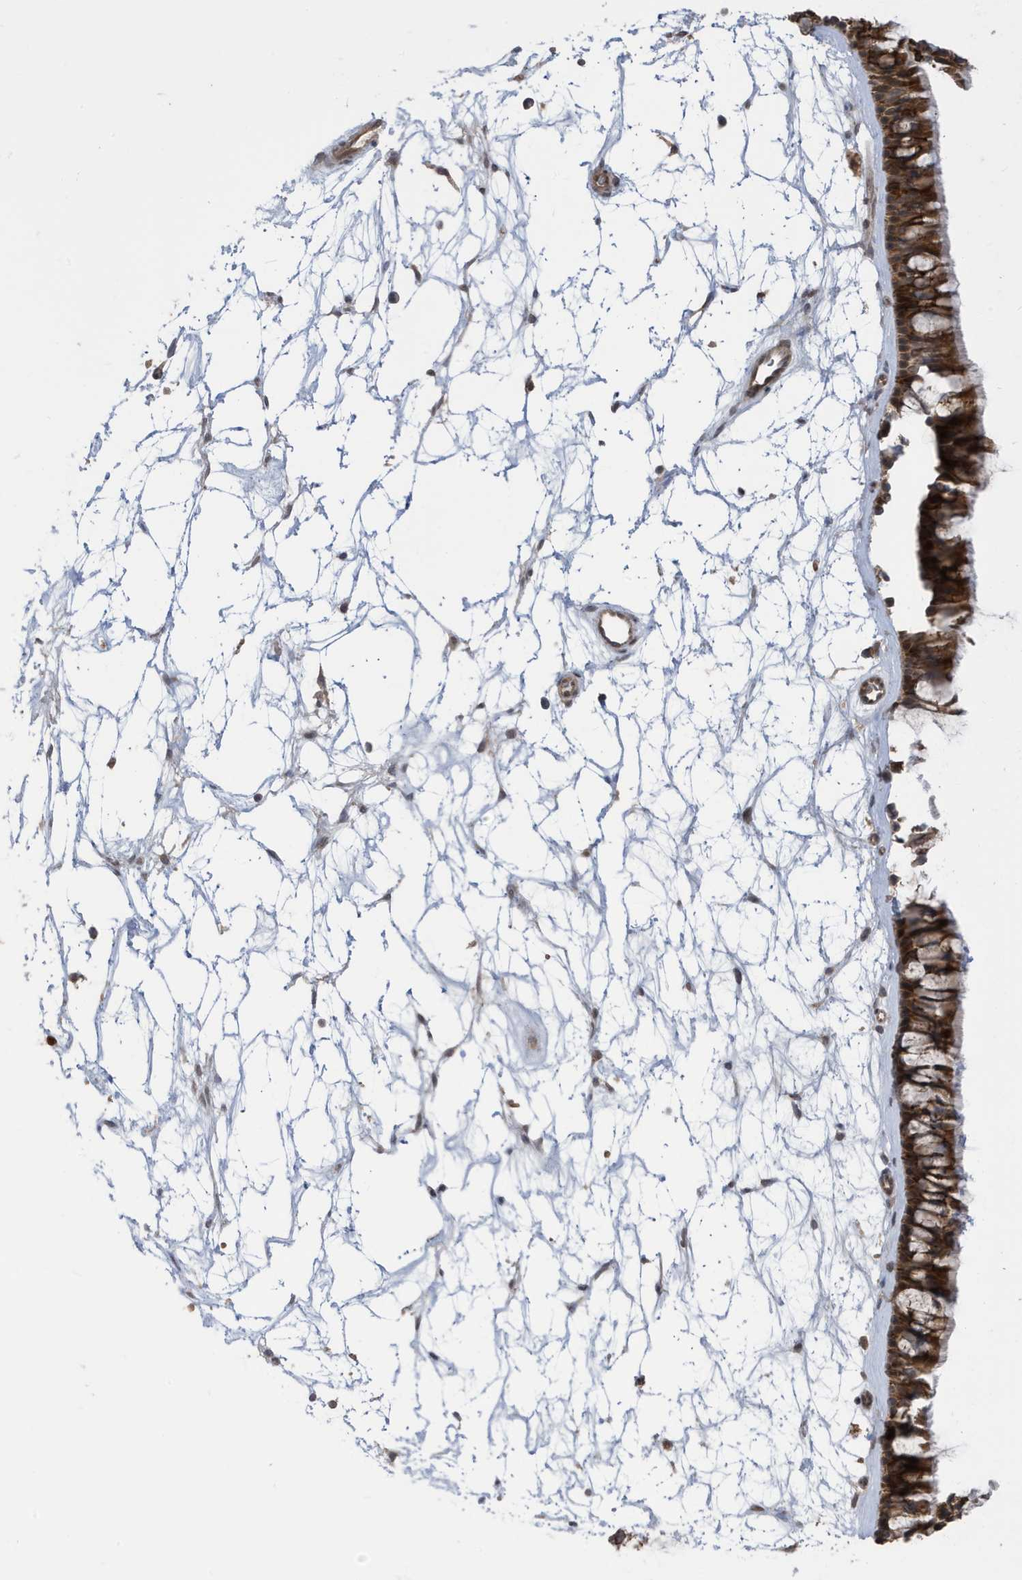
{"staining": {"intensity": "strong", "quantity": ">75%", "location": "cytoplasmic/membranous"}, "tissue": "nasopharynx", "cell_type": "Respiratory epithelial cells", "image_type": "normal", "snomed": [{"axis": "morphology", "description": "Normal tissue, NOS"}, {"axis": "topography", "description": "Nasopharynx"}], "caption": "Respiratory epithelial cells exhibit high levels of strong cytoplasmic/membranous expression in approximately >75% of cells in benign nasopharynx. (Brightfield microscopy of DAB IHC at high magnification).", "gene": "UBQLN1", "patient": {"sex": "male", "age": 64}}